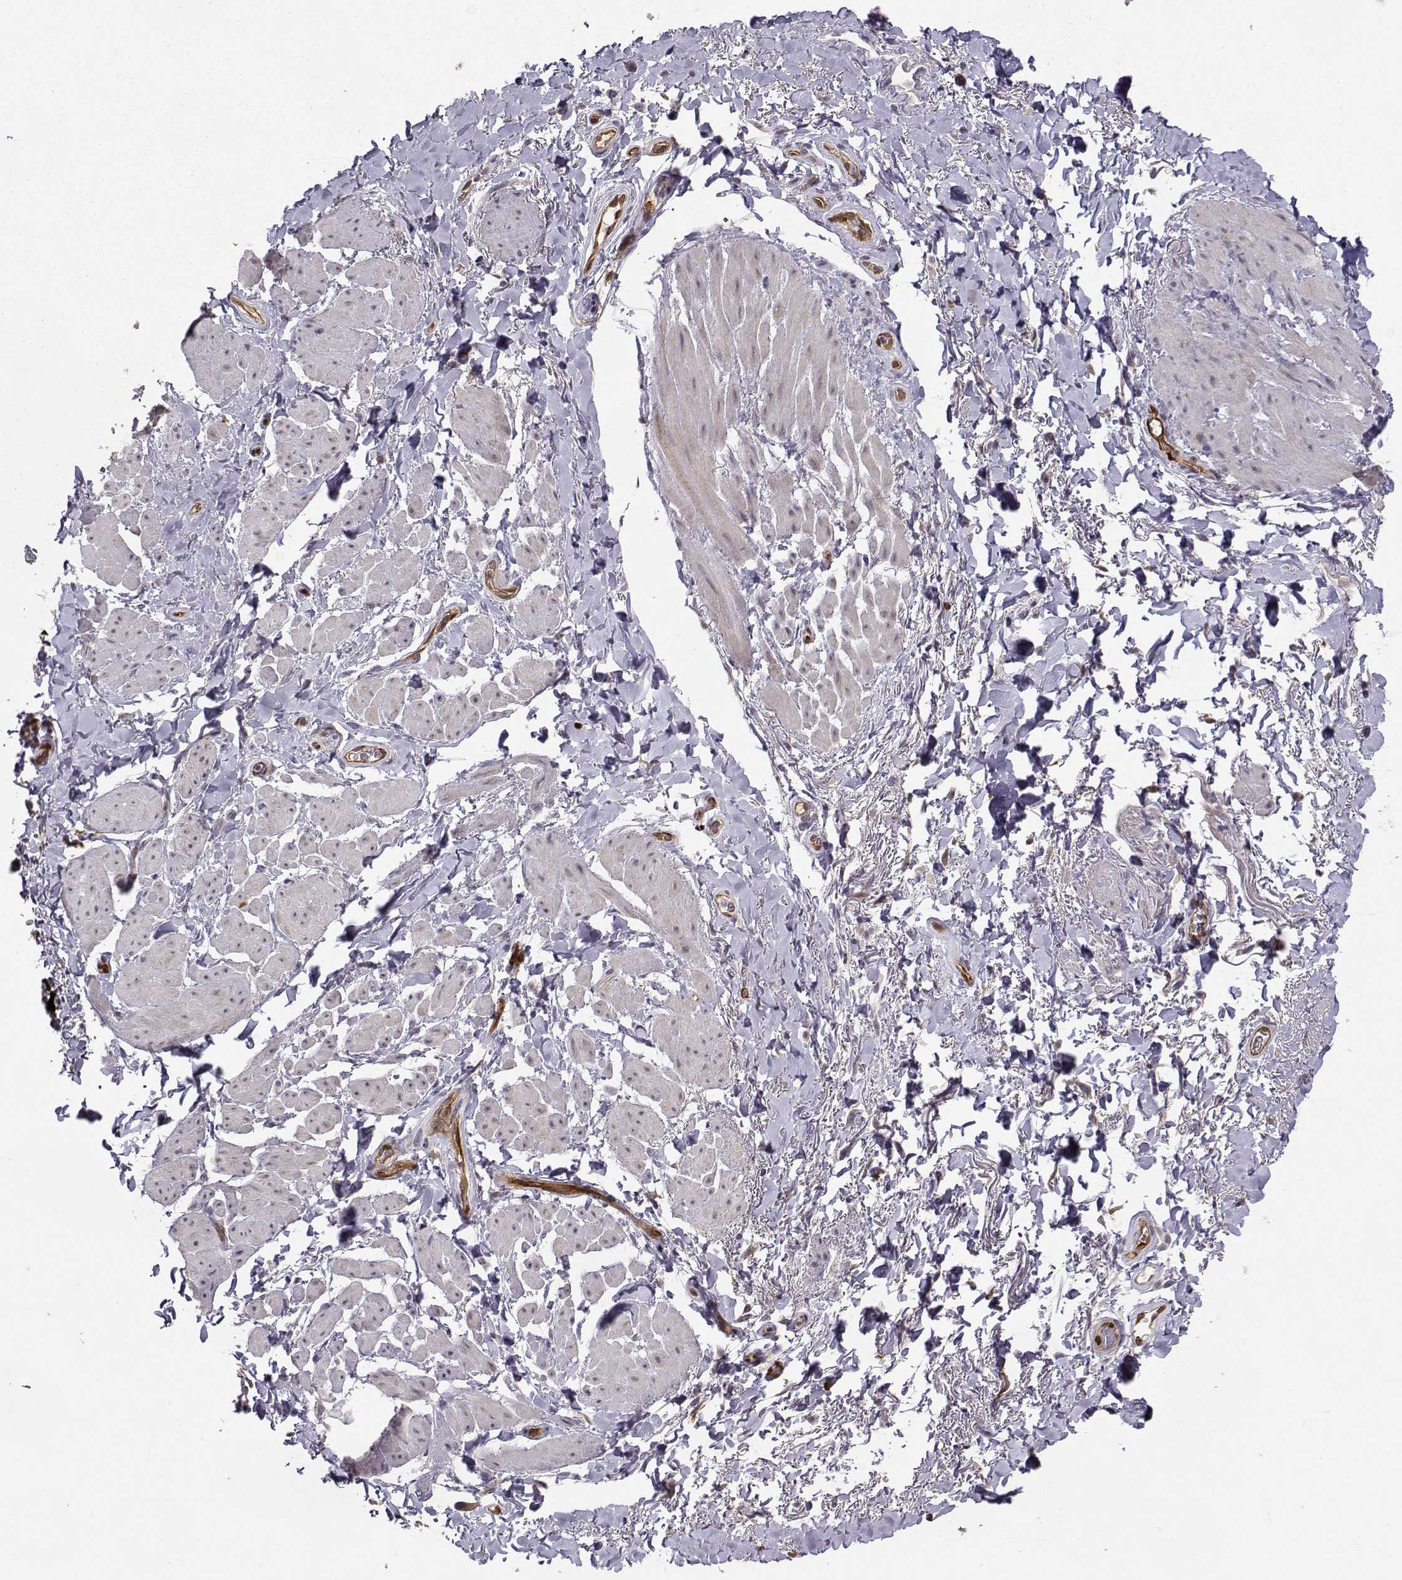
{"staining": {"intensity": "moderate", "quantity": "25%-75%", "location": "cytoplasmic/membranous,nuclear"}, "tissue": "adipose tissue", "cell_type": "Adipocytes", "image_type": "normal", "snomed": [{"axis": "morphology", "description": "Normal tissue, NOS"}, {"axis": "topography", "description": "Anal"}, {"axis": "topography", "description": "Peripheral nerve tissue"}], "caption": "A photomicrograph of adipose tissue stained for a protein exhibits moderate cytoplasmic/membranous,nuclear brown staining in adipocytes.", "gene": "NQO1", "patient": {"sex": "male", "age": 53}}